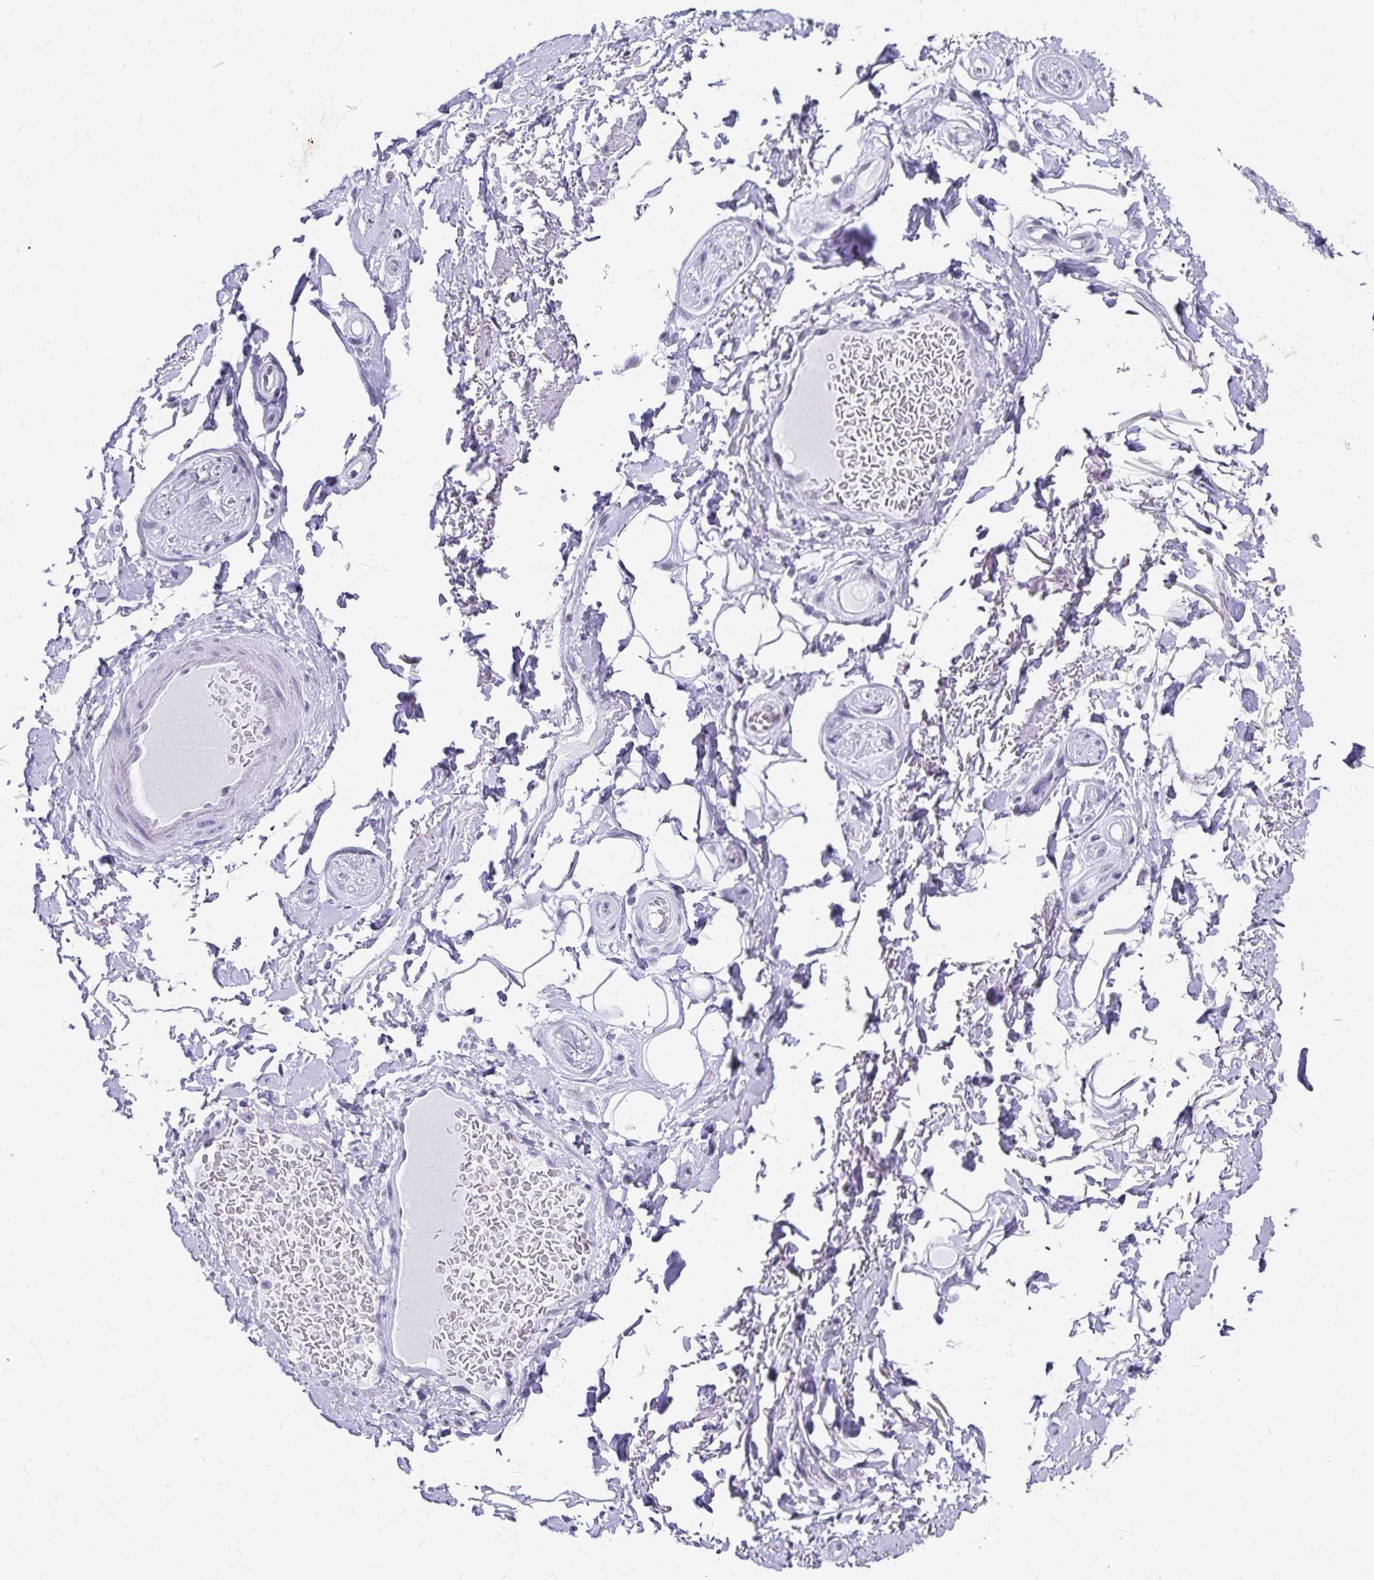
{"staining": {"intensity": "negative", "quantity": "none", "location": "none"}, "tissue": "adipose tissue", "cell_type": "Adipocytes", "image_type": "normal", "snomed": [{"axis": "morphology", "description": "Normal tissue, NOS"}, {"axis": "topography", "description": "Peripheral nerve tissue"}], "caption": "Benign adipose tissue was stained to show a protein in brown. There is no significant staining in adipocytes. Nuclei are stained in blue.", "gene": "C20orf85", "patient": {"sex": "male", "age": 51}}